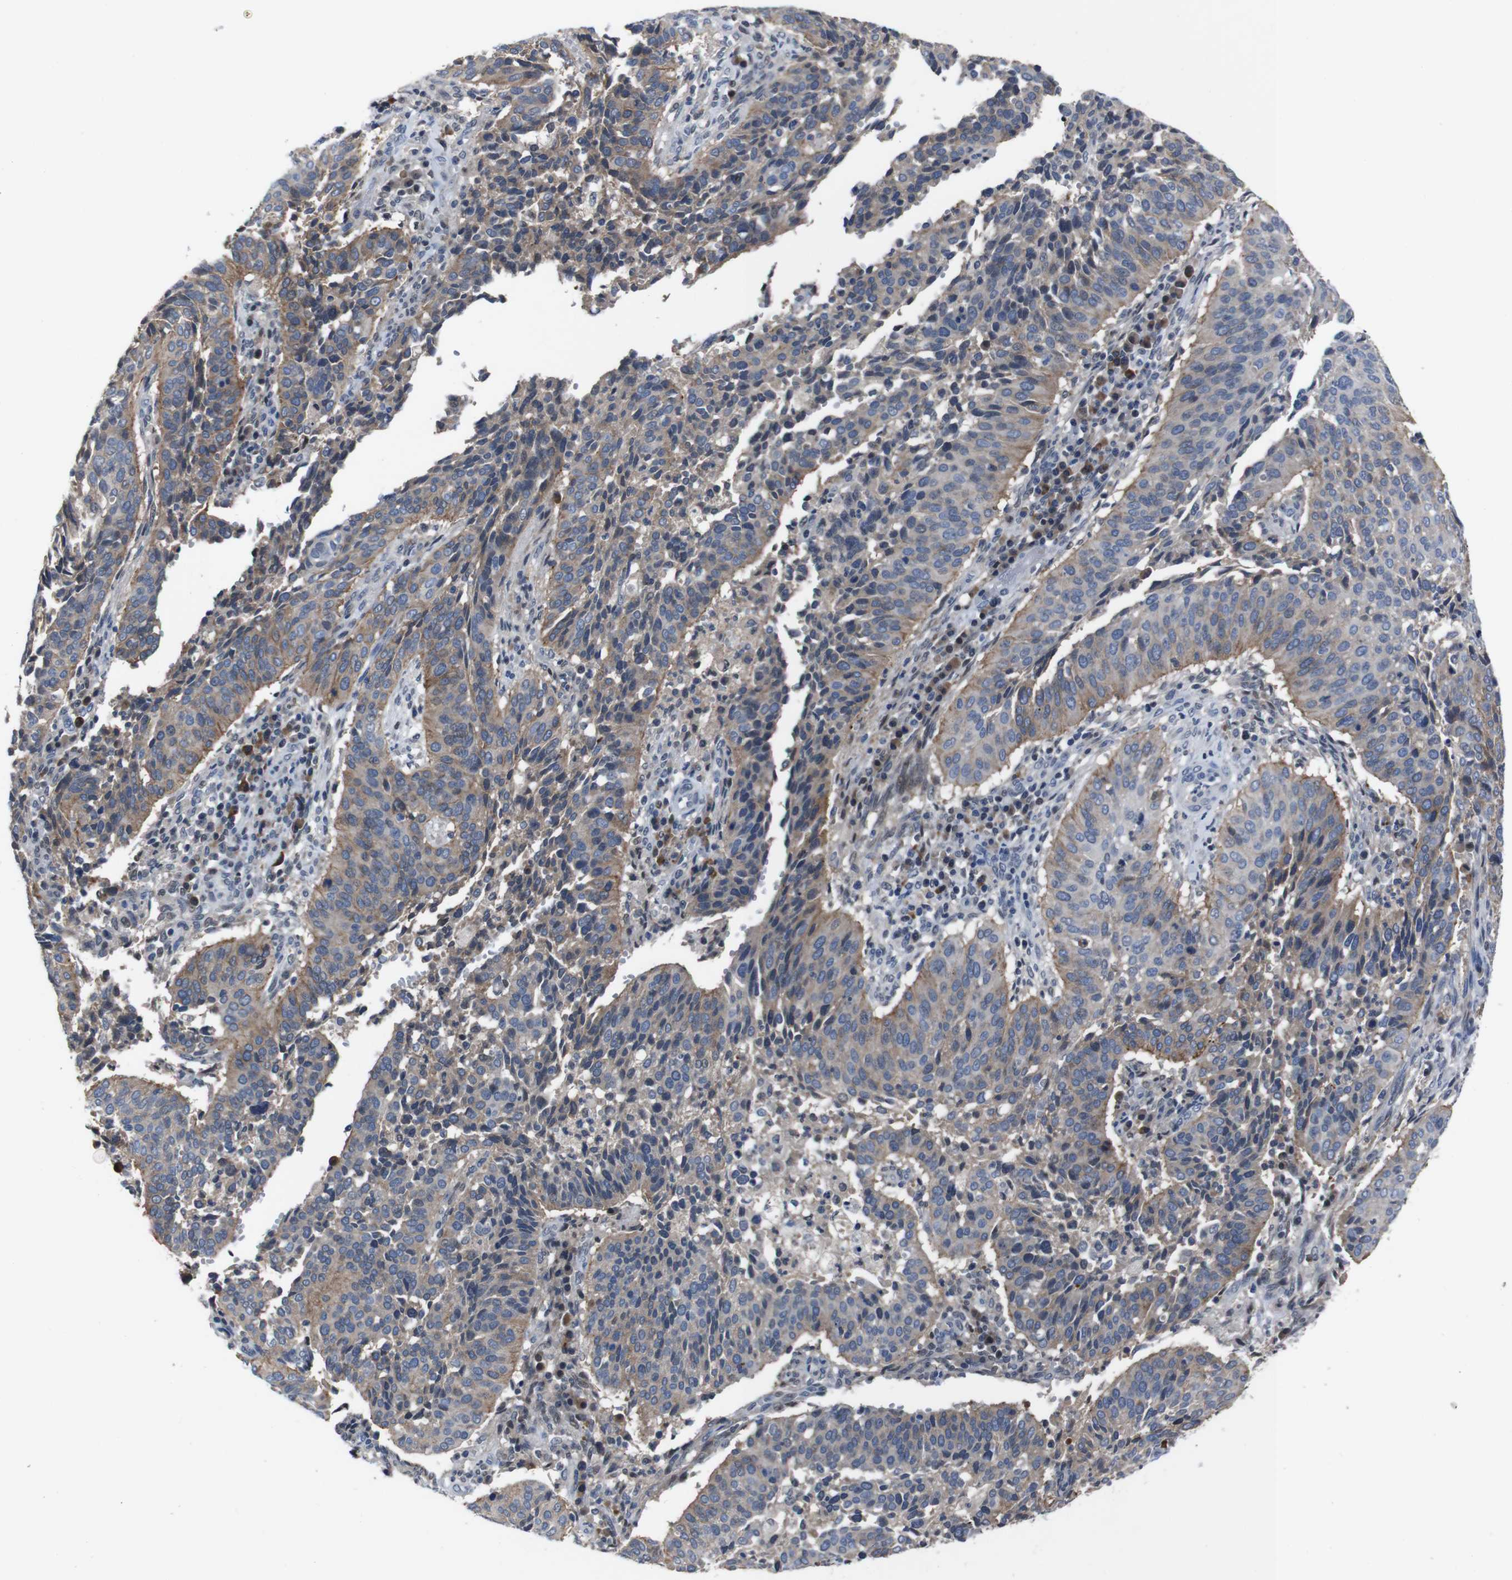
{"staining": {"intensity": "moderate", "quantity": ">75%", "location": "cytoplasmic/membranous"}, "tissue": "cervical cancer", "cell_type": "Tumor cells", "image_type": "cancer", "snomed": [{"axis": "morphology", "description": "Normal tissue, NOS"}, {"axis": "morphology", "description": "Squamous cell carcinoma, NOS"}, {"axis": "topography", "description": "Cervix"}], "caption": "High-power microscopy captured an IHC photomicrograph of squamous cell carcinoma (cervical), revealing moderate cytoplasmic/membranous staining in approximately >75% of tumor cells. (brown staining indicates protein expression, while blue staining denotes nuclei).", "gene": "SEMA4B", "patient": {"sex": "female", "age": 39}}